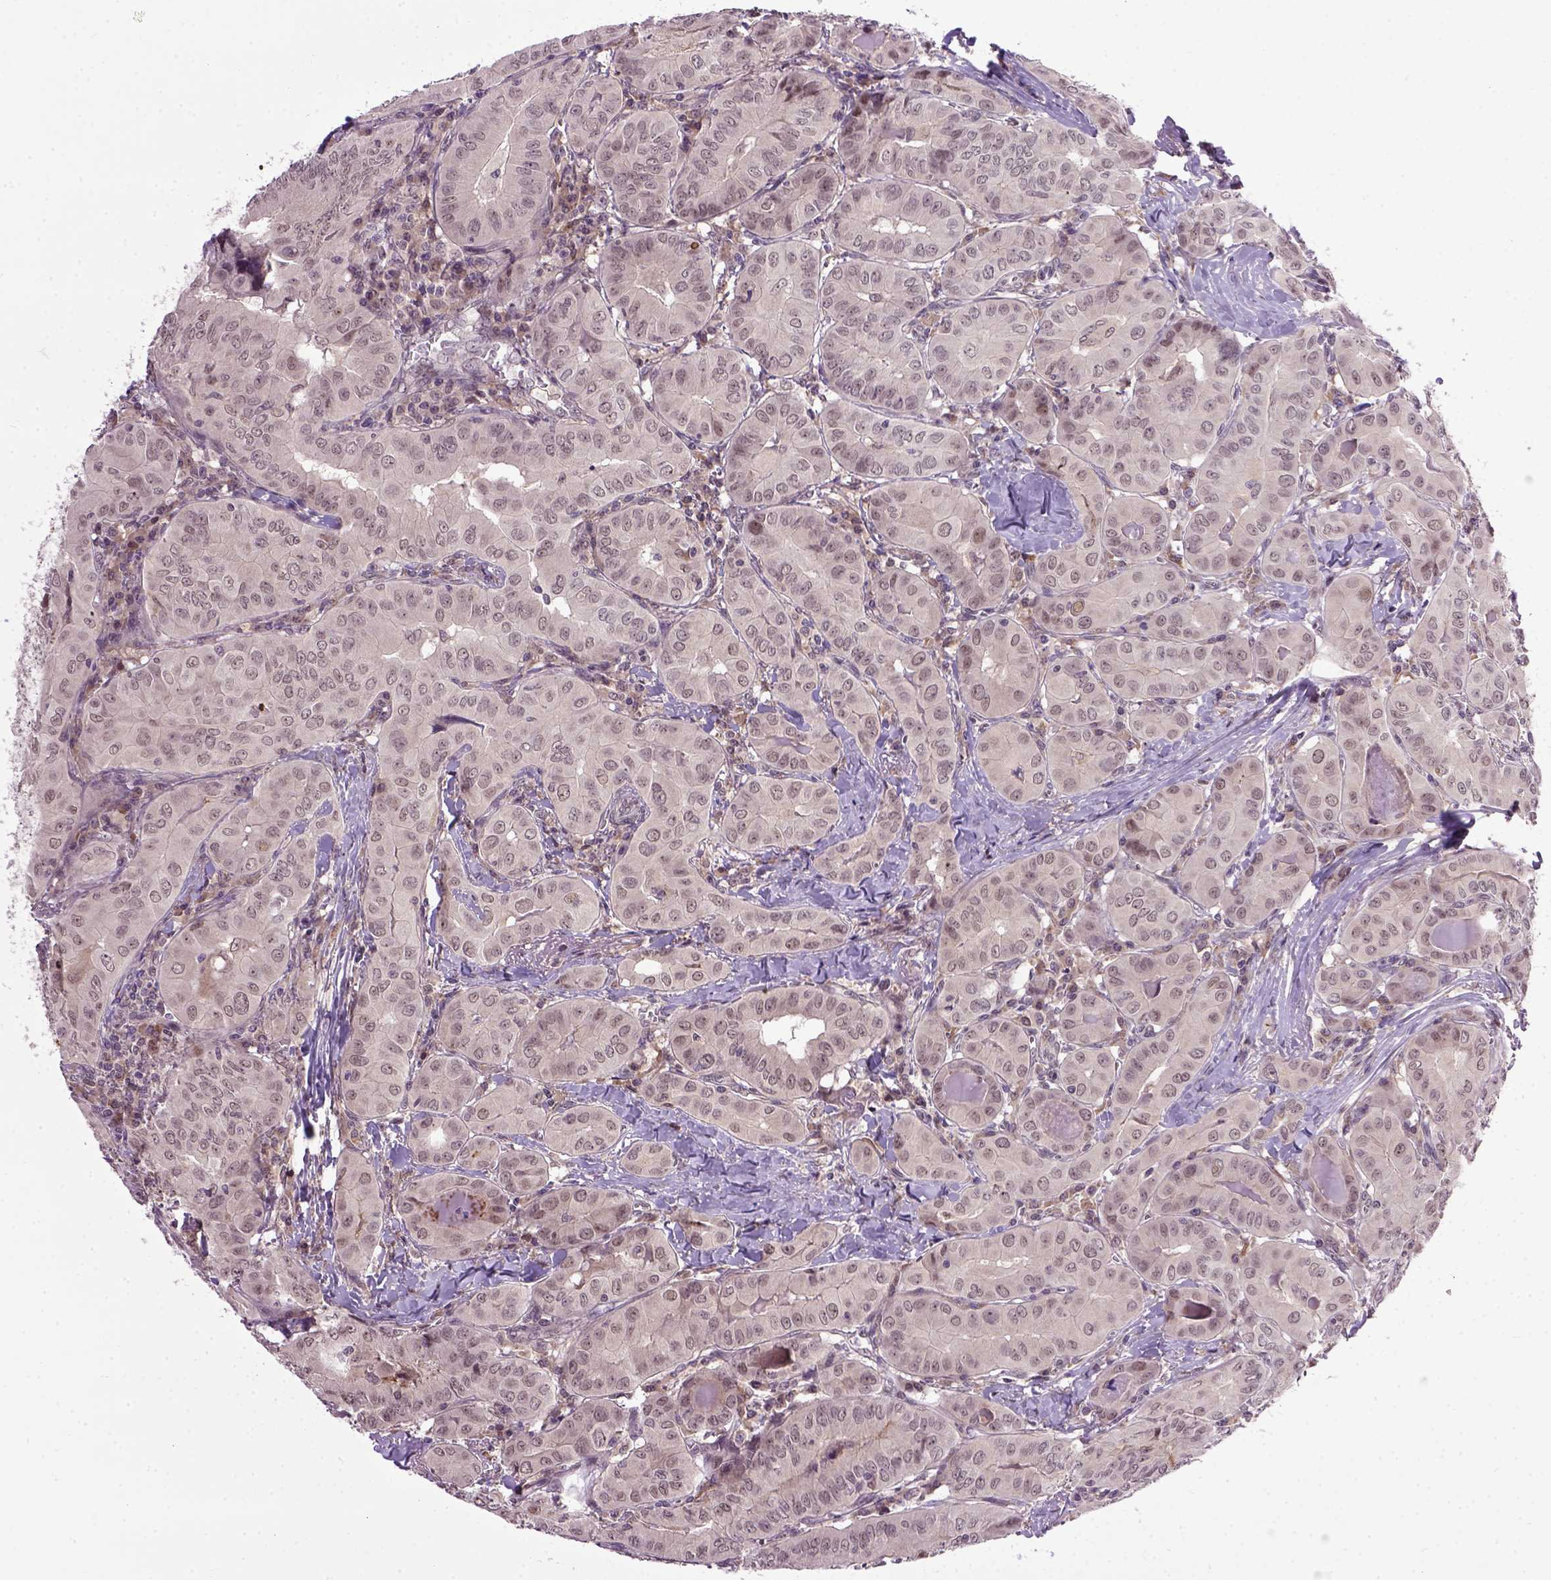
{"staining": {"intensity": "moderate", "quantity": "<25%", "location": "nuclear"}, "tissue": "thyroid cancer", "cell_type": "Tumor cells", "image_type": "cancer", "snomed": [{"axis": "morphology", "description": "Papillary adenocarcinoma, NOS"}, {"axis": "topography", "description": "Thyroid gland"}], "caption": "This histopathology image displays immunohistochemistry staining of human papillary adenocarcinoma (thyroid), with low moderate nuclear positivity in approximately <25% of tumor cells.", "gene": "RAB43", "patient": {"sex": "female", "age": 37}}